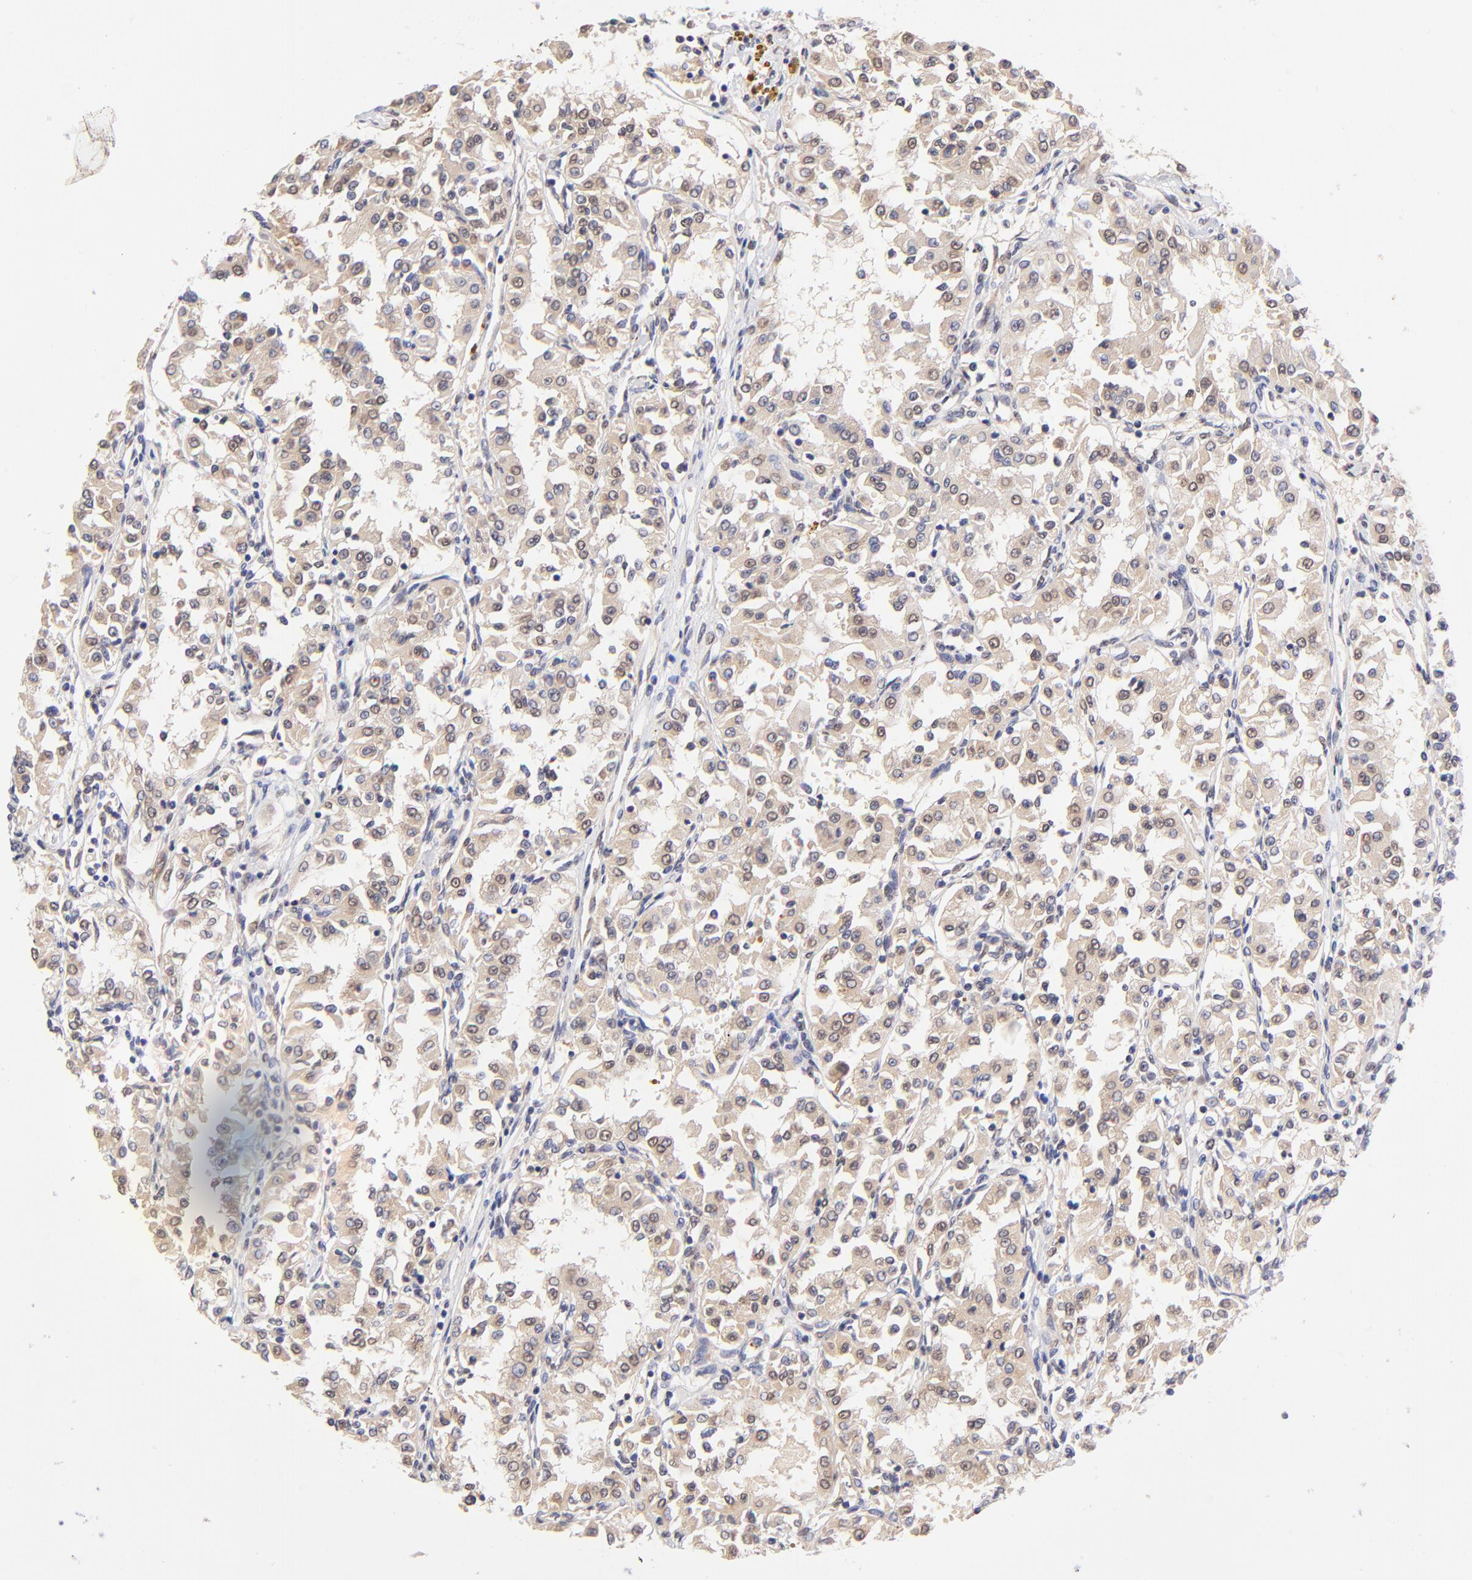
{"staining": {"intensity": "weak", "quantity": ">75%", "location": "cytoplasmic/membranous"}, "tissue": "renal cancer", "cell_type": "Tumor cells", "image_type": "cancer", "snomed": [{"axis": "morphology", "description": "Adenocarcinoma, NOS"}, {"axis": "topography", "description": "Kidney"}], "caption": "High-magnification brightfield microscopy of renal adenocarcinoma stained with DAB (brown) and counterstained with hematoxylin (blue). tumor cells exhibit weak cytoplasmic/membranous staining is identified in approximately>75% of cells.", "gene": "UBE2H", "patient": {"sex": "male", "age": 78}}